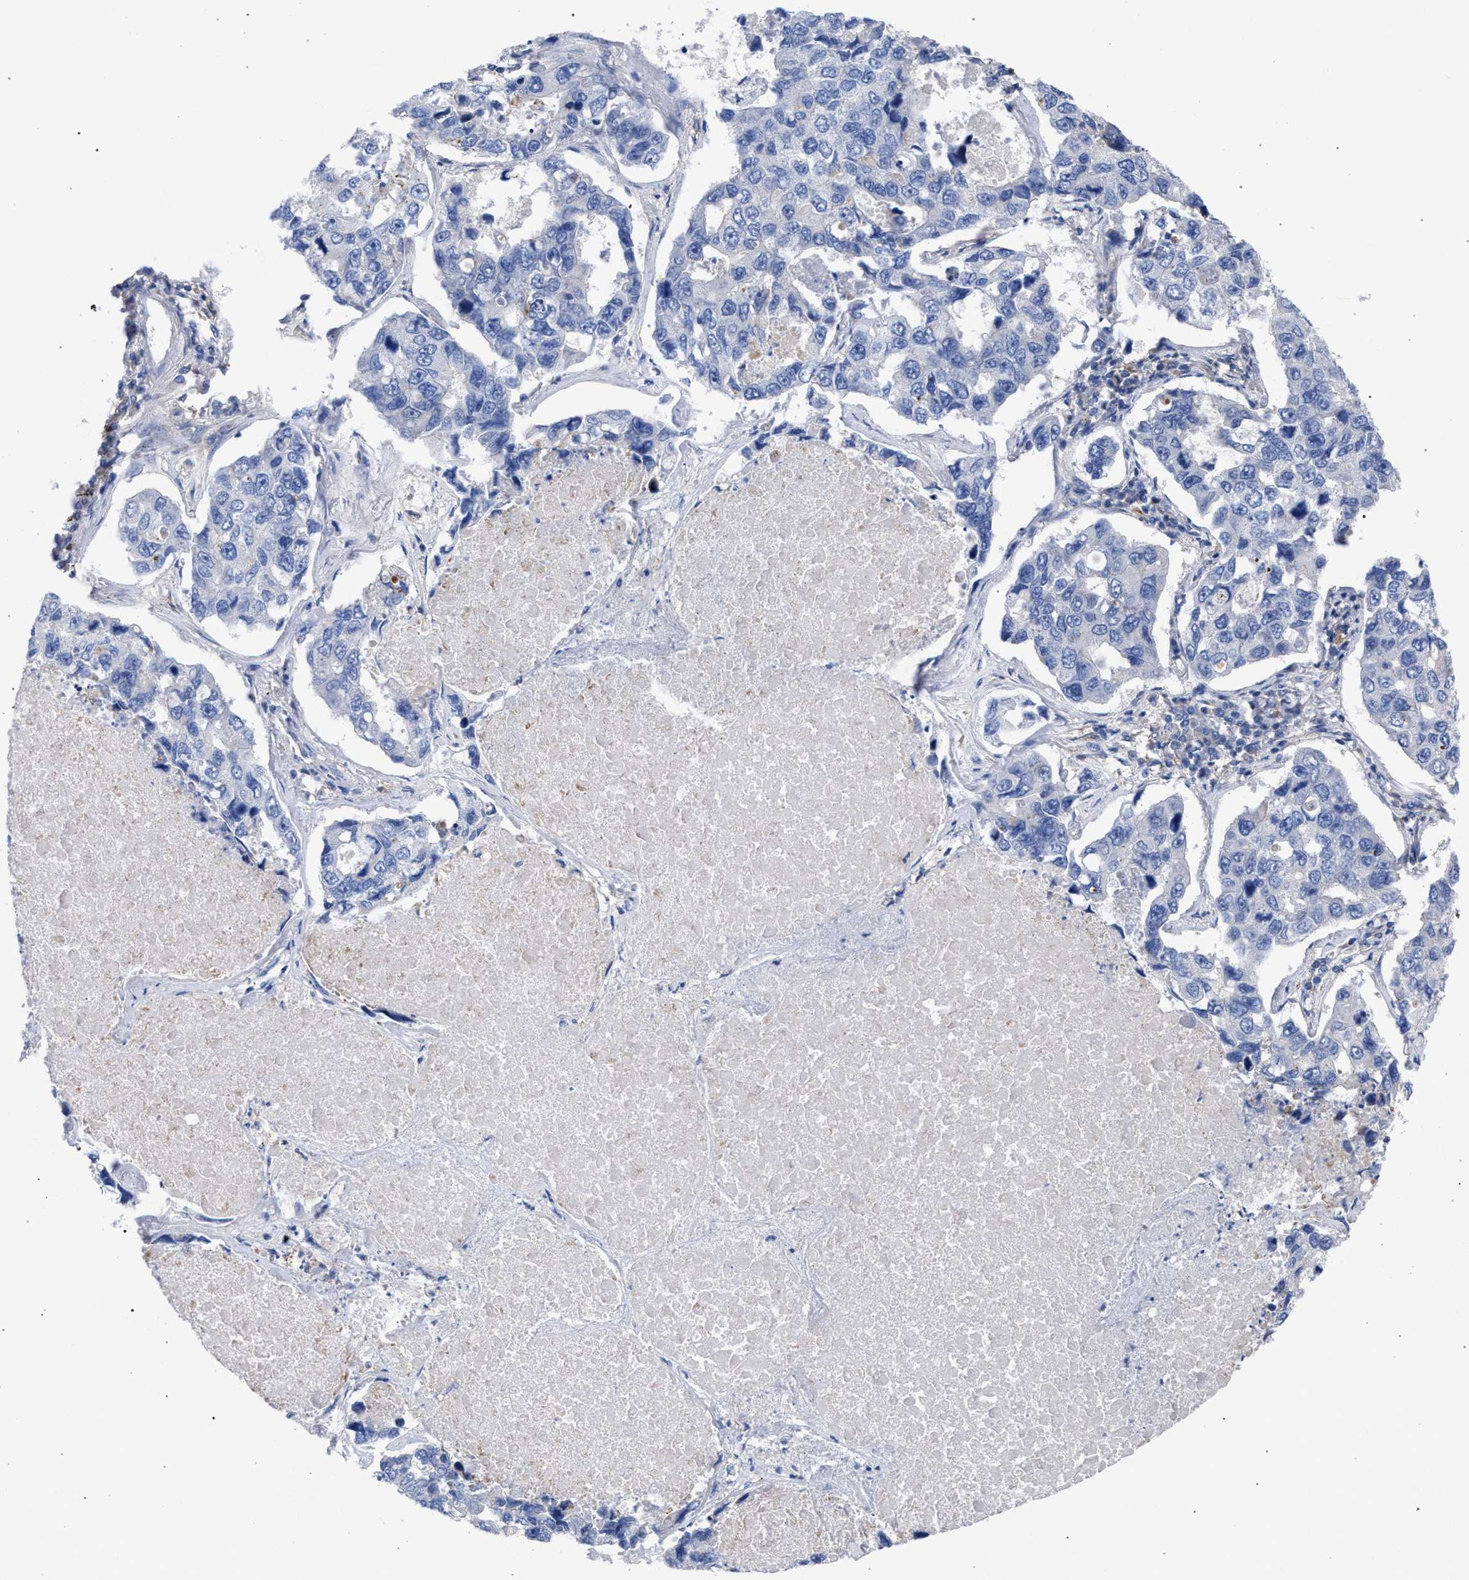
{"staining": {"intensity": "negative", "quantity": "none", "location": "none"}, "tissue": "lung cancer", "cell_type": "Tumor cells", "image_type": "cancer", "snomed": [{"axis": "morphology", "description": "Adenocarcinoma, NOS"}, {"axis": "topography", "description": "Lung"}], "caption": "There is no significant expression in tumor cells of adenocarcinoma (lung).", "gene": "GMPR", "patient": {"sex": "male", "age": 64}}